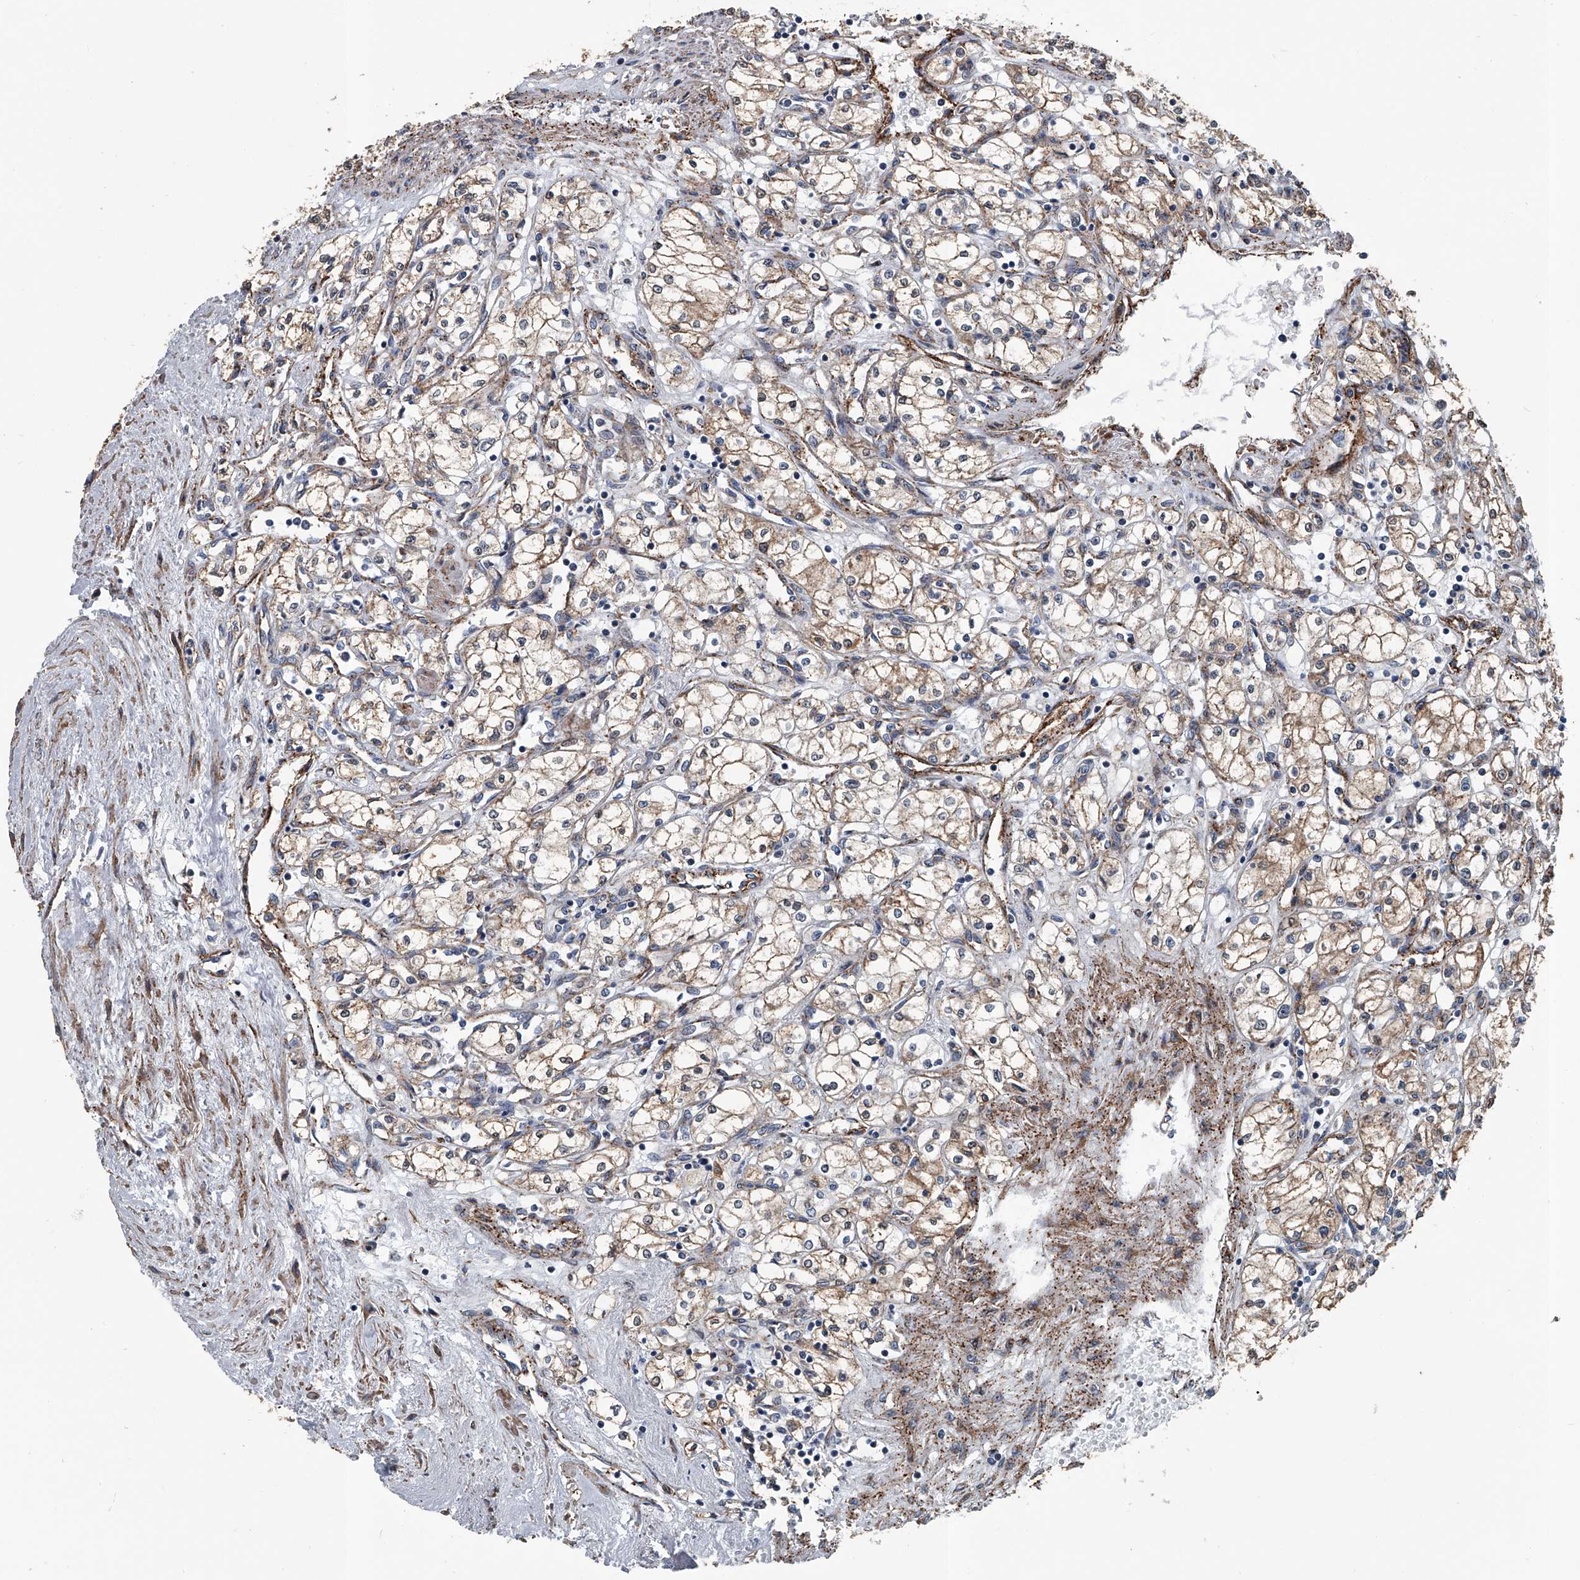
{"staining": {"intensity": "weak", "quantity": "25%-75%", "location": "cytoplasmic/membranous"}, "tissue": "renal cancer", "cell_type": "Tumor cells", "image_type": "cancer", "snomed": [{"axis": "morphology", "description": "Adenocarcinoma, NOS"}, {"axis": "topography", "description": "Kidney"}], "caption": "Renal cancer stained with a brown dye exhibits weak cytoplasmic/membranous positive expression in approximately 25%-75% of tumor cells.", "gene": "LDLRAD2", "patient": {"sex": "male", "age": 59}}